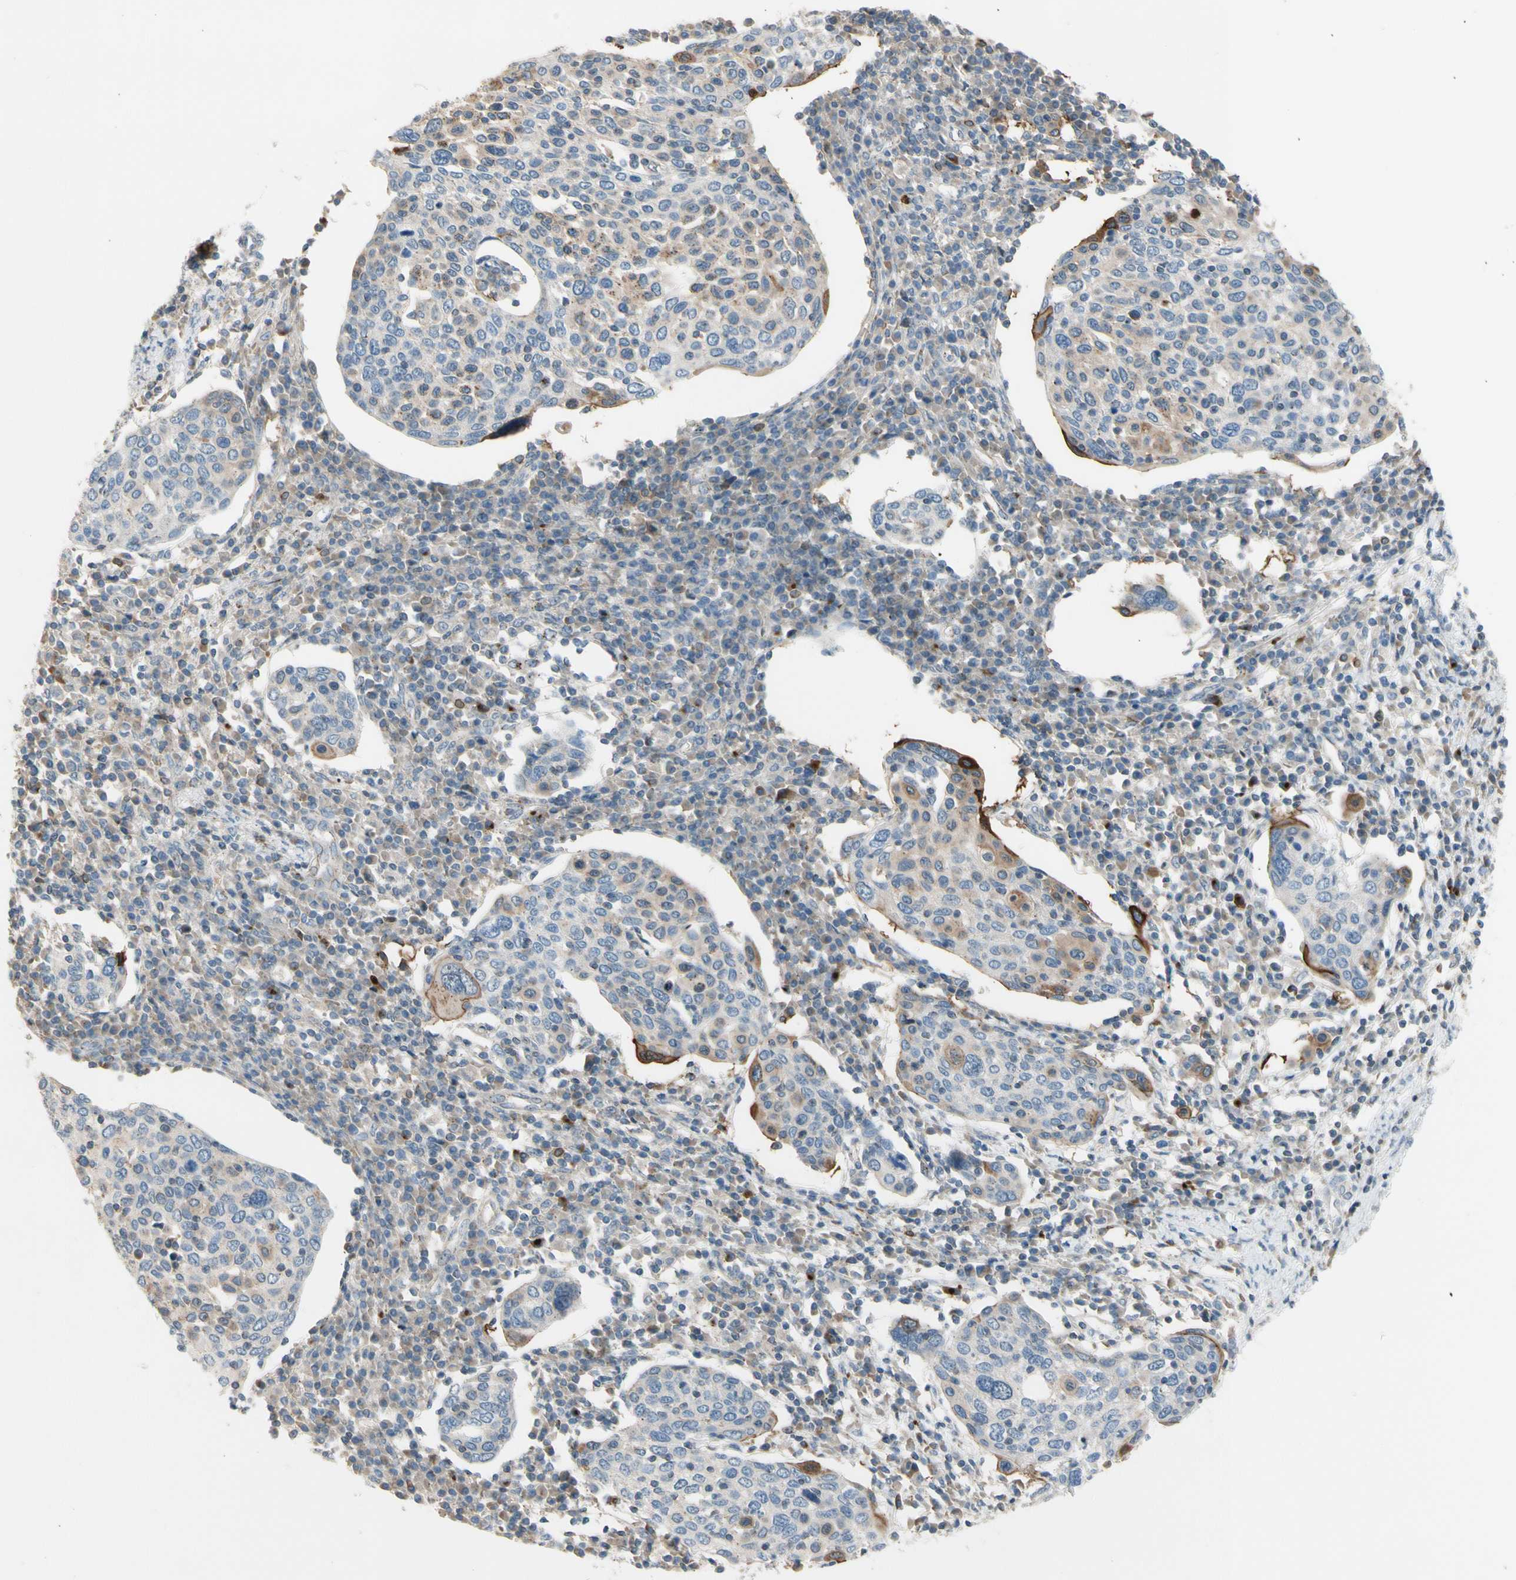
{"staining": {"intensity": "weak", "quantity": "25%-75%", "location": "cytoplasmic/membranous"}, "tissue": "cervical cancer", "cell_type": "Tumor cells", "image_type": "cancer", "snomed": [{"axis": "morphology", "description": "Squamous cell carcinoma, NOS"}, {"axis": "topography", "description": "Cervix"}], "caption": "Immunohistochemical staining of cervical cancer demonstrates low levels of weak cytoplasmic/membranous positivity in approximately 25%-75% of tumor cells.", "gene": "GALNT5", "patient": {"sex": "female", "age": 40}}